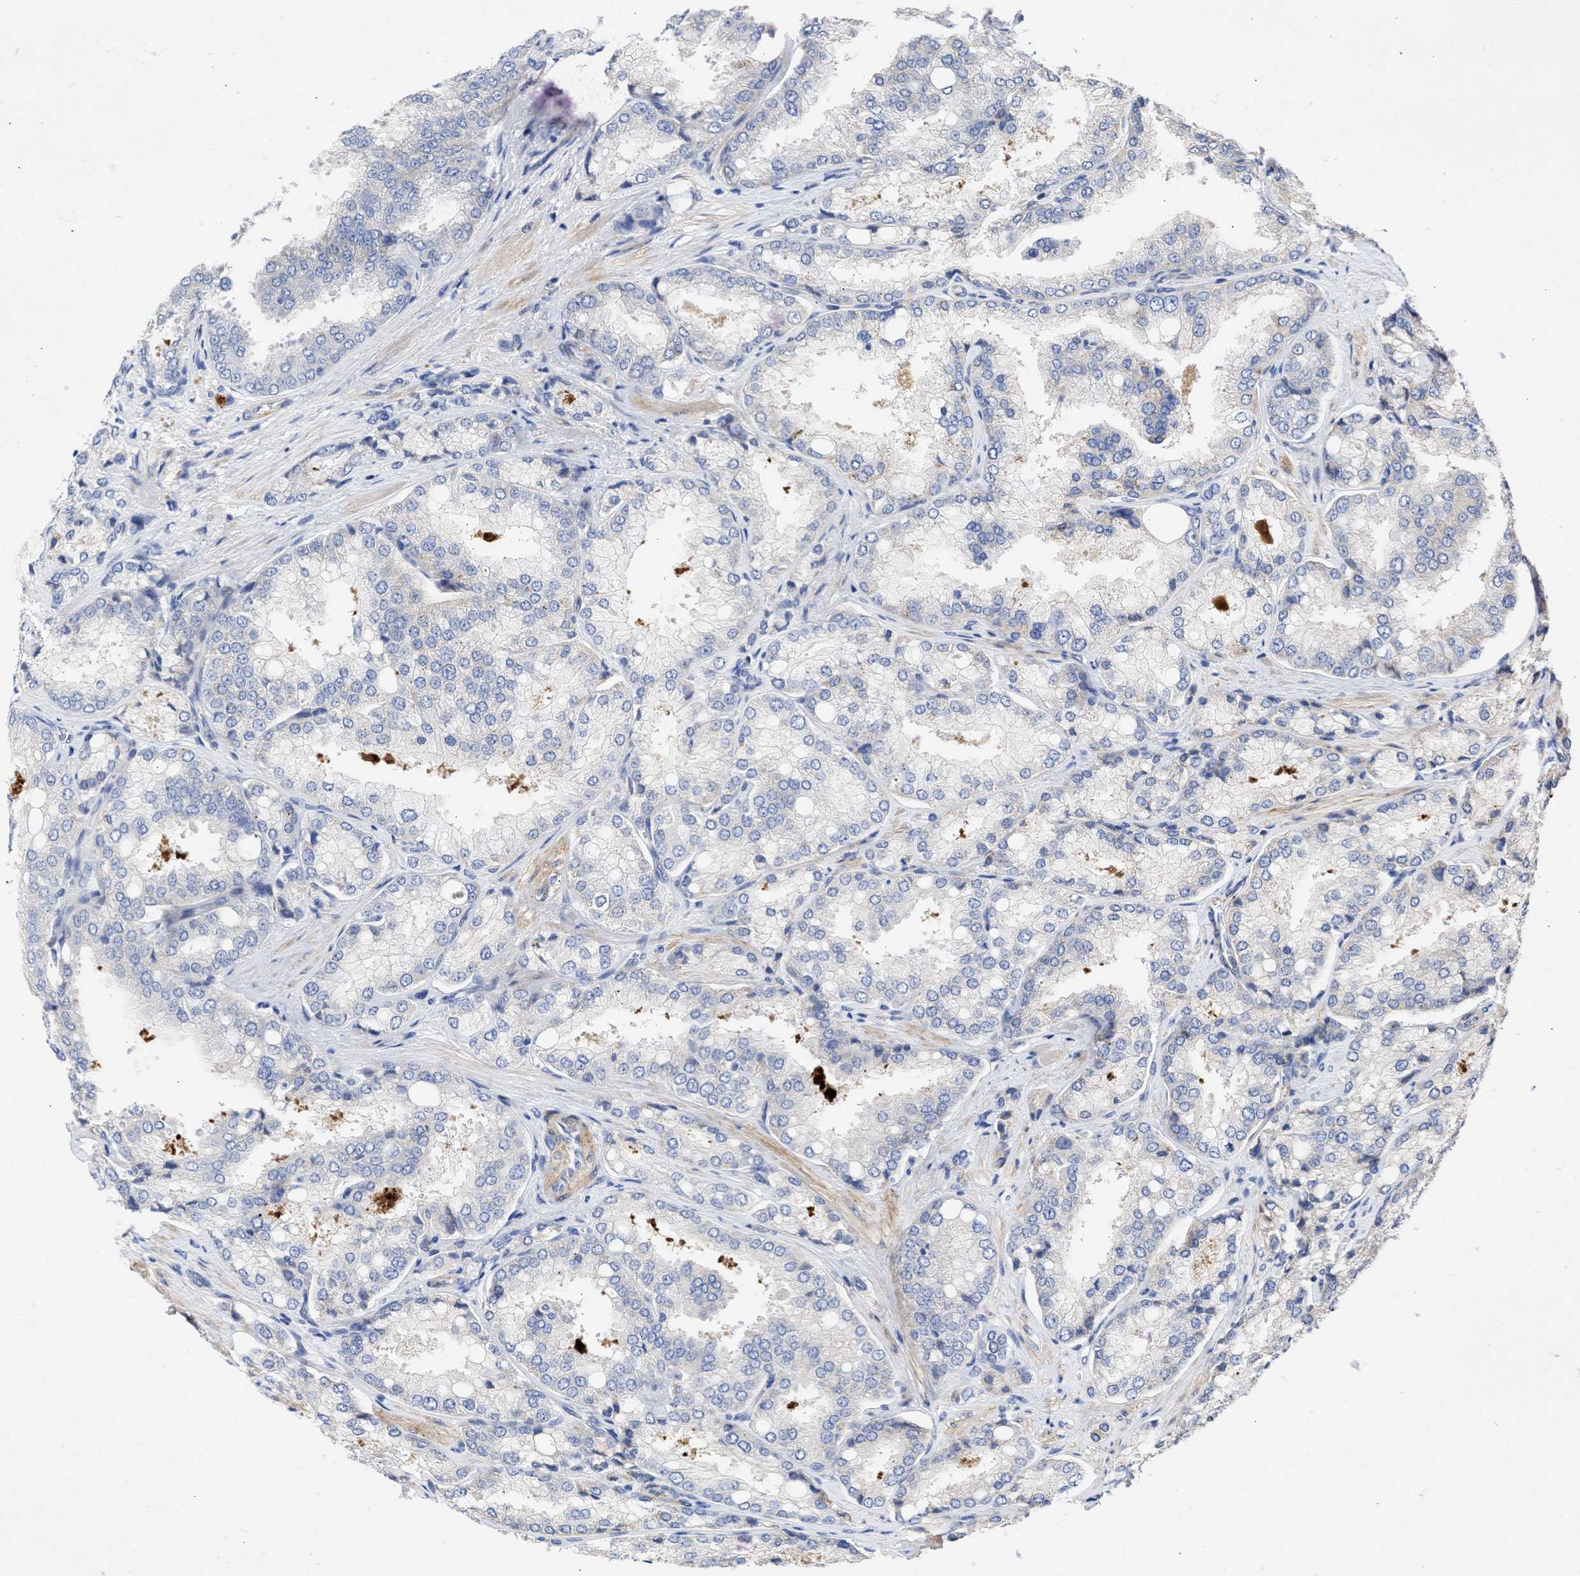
{"staining": {"intensity": "negative", "quantity": "none", "location": "none"}, "tissue": "prostate cancer", "cell_type": "Tumor cells", "image_type": "cancer", "snomed": [{"axis": "morphology", "description": "Adenocarcinoma, High grade"}, {"axis": "topography", "description": "Prostate"}], "caption": "Tumor cells are negative for protein expression in human prostate cancer.", "gene": "ARHGEF4", "patient": {"sex": "male", "age": 50}}